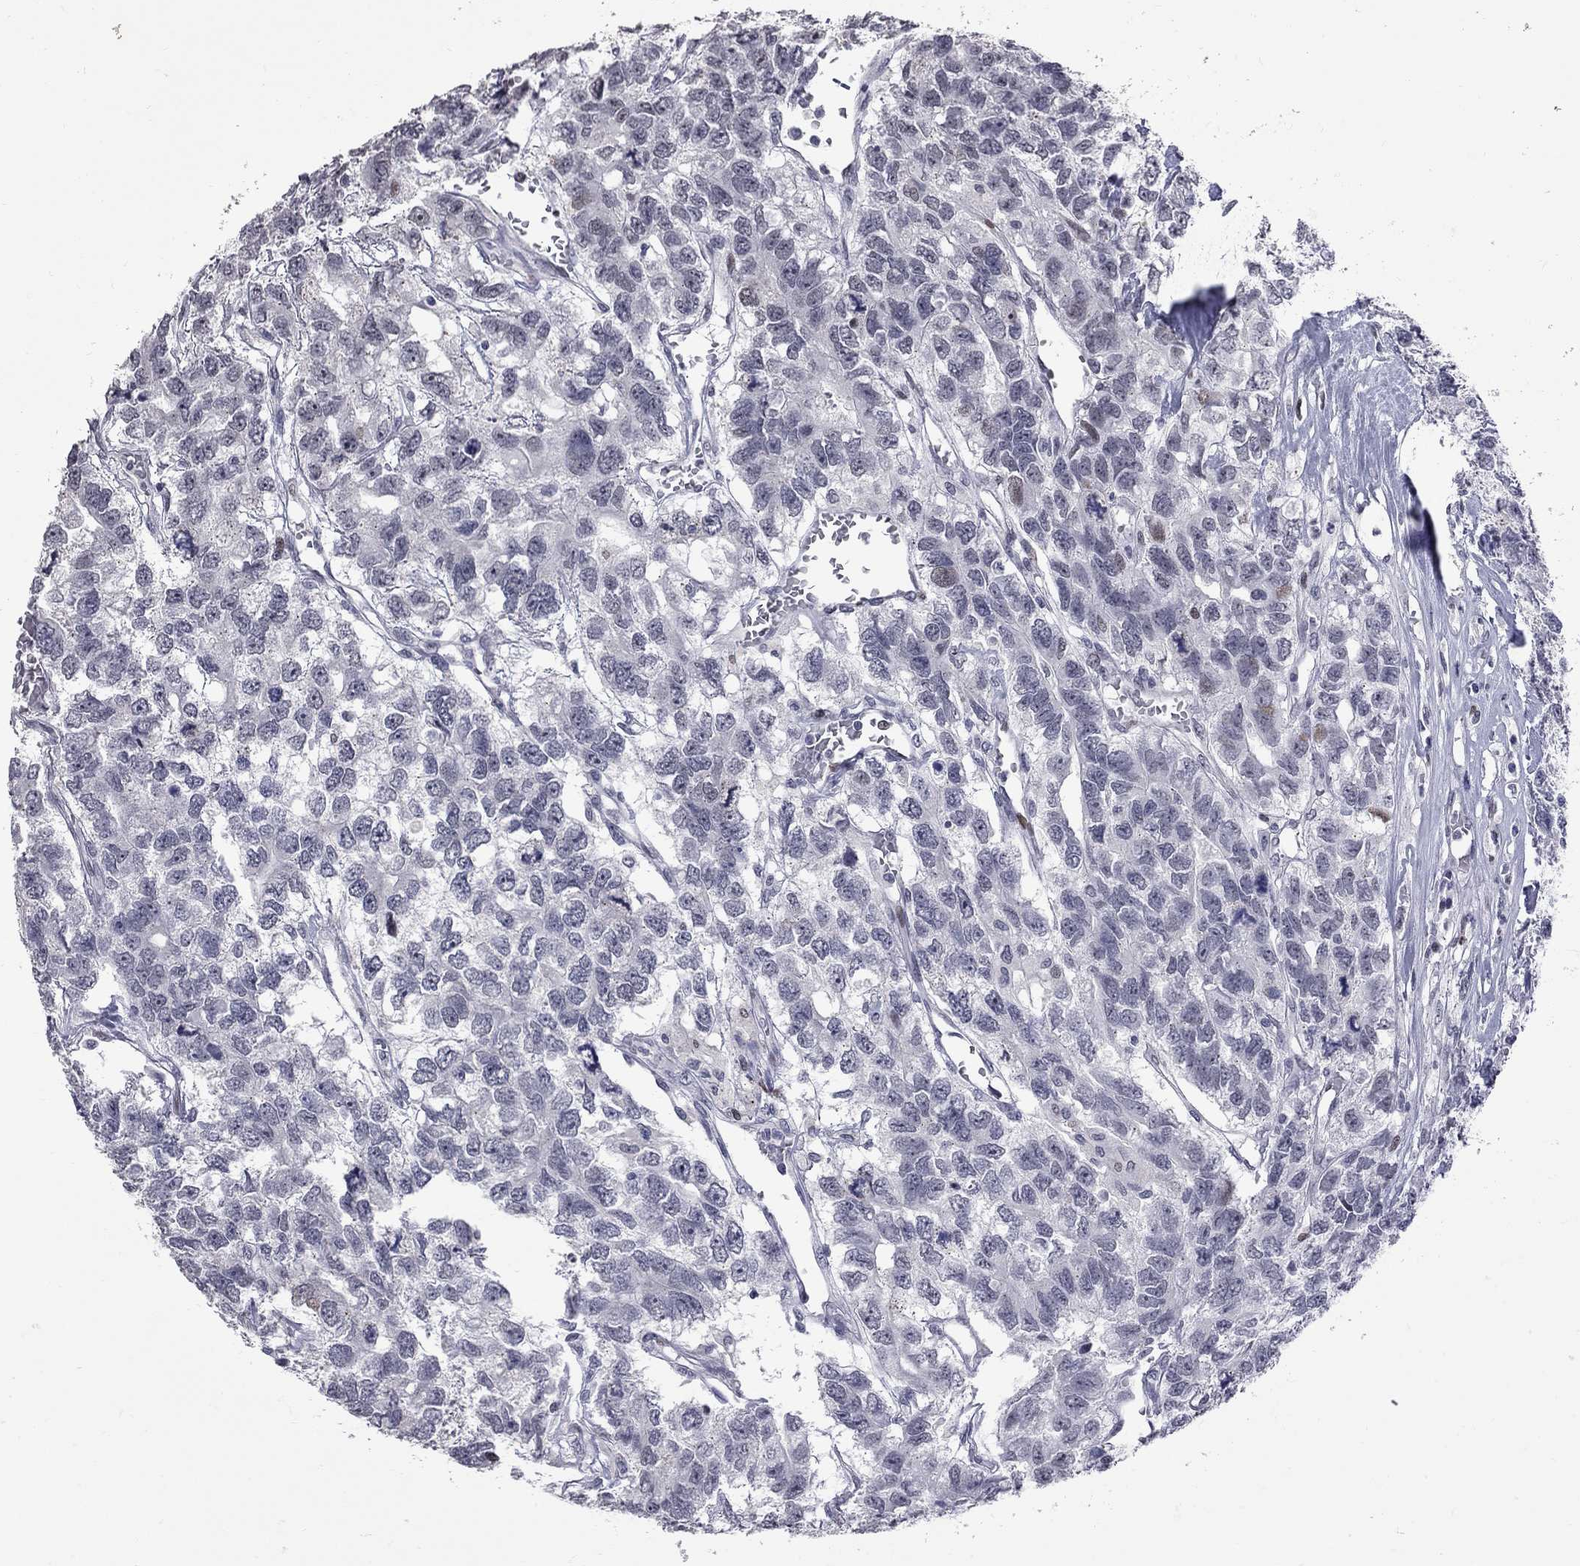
{"staining": {"intensity": "negative", "quantity": "none", "location": "none"}, "tissue": "testis cancer", "cell_type": "Tumor cells", "image_type": "cancer", "snomed": [{"axis": "morphology", "description": "Seminoma, NOS"}, {"axis": "topography", "description": "Testis"}], "caption": "Immunohistochemistry micrograph of neoplastic tissue: human seminoma (testis) stained with DAB shows no significant protein positivity in tumor cells.", "gene": "ZNF154", "patient": {"sex": "male", "age": 52}}